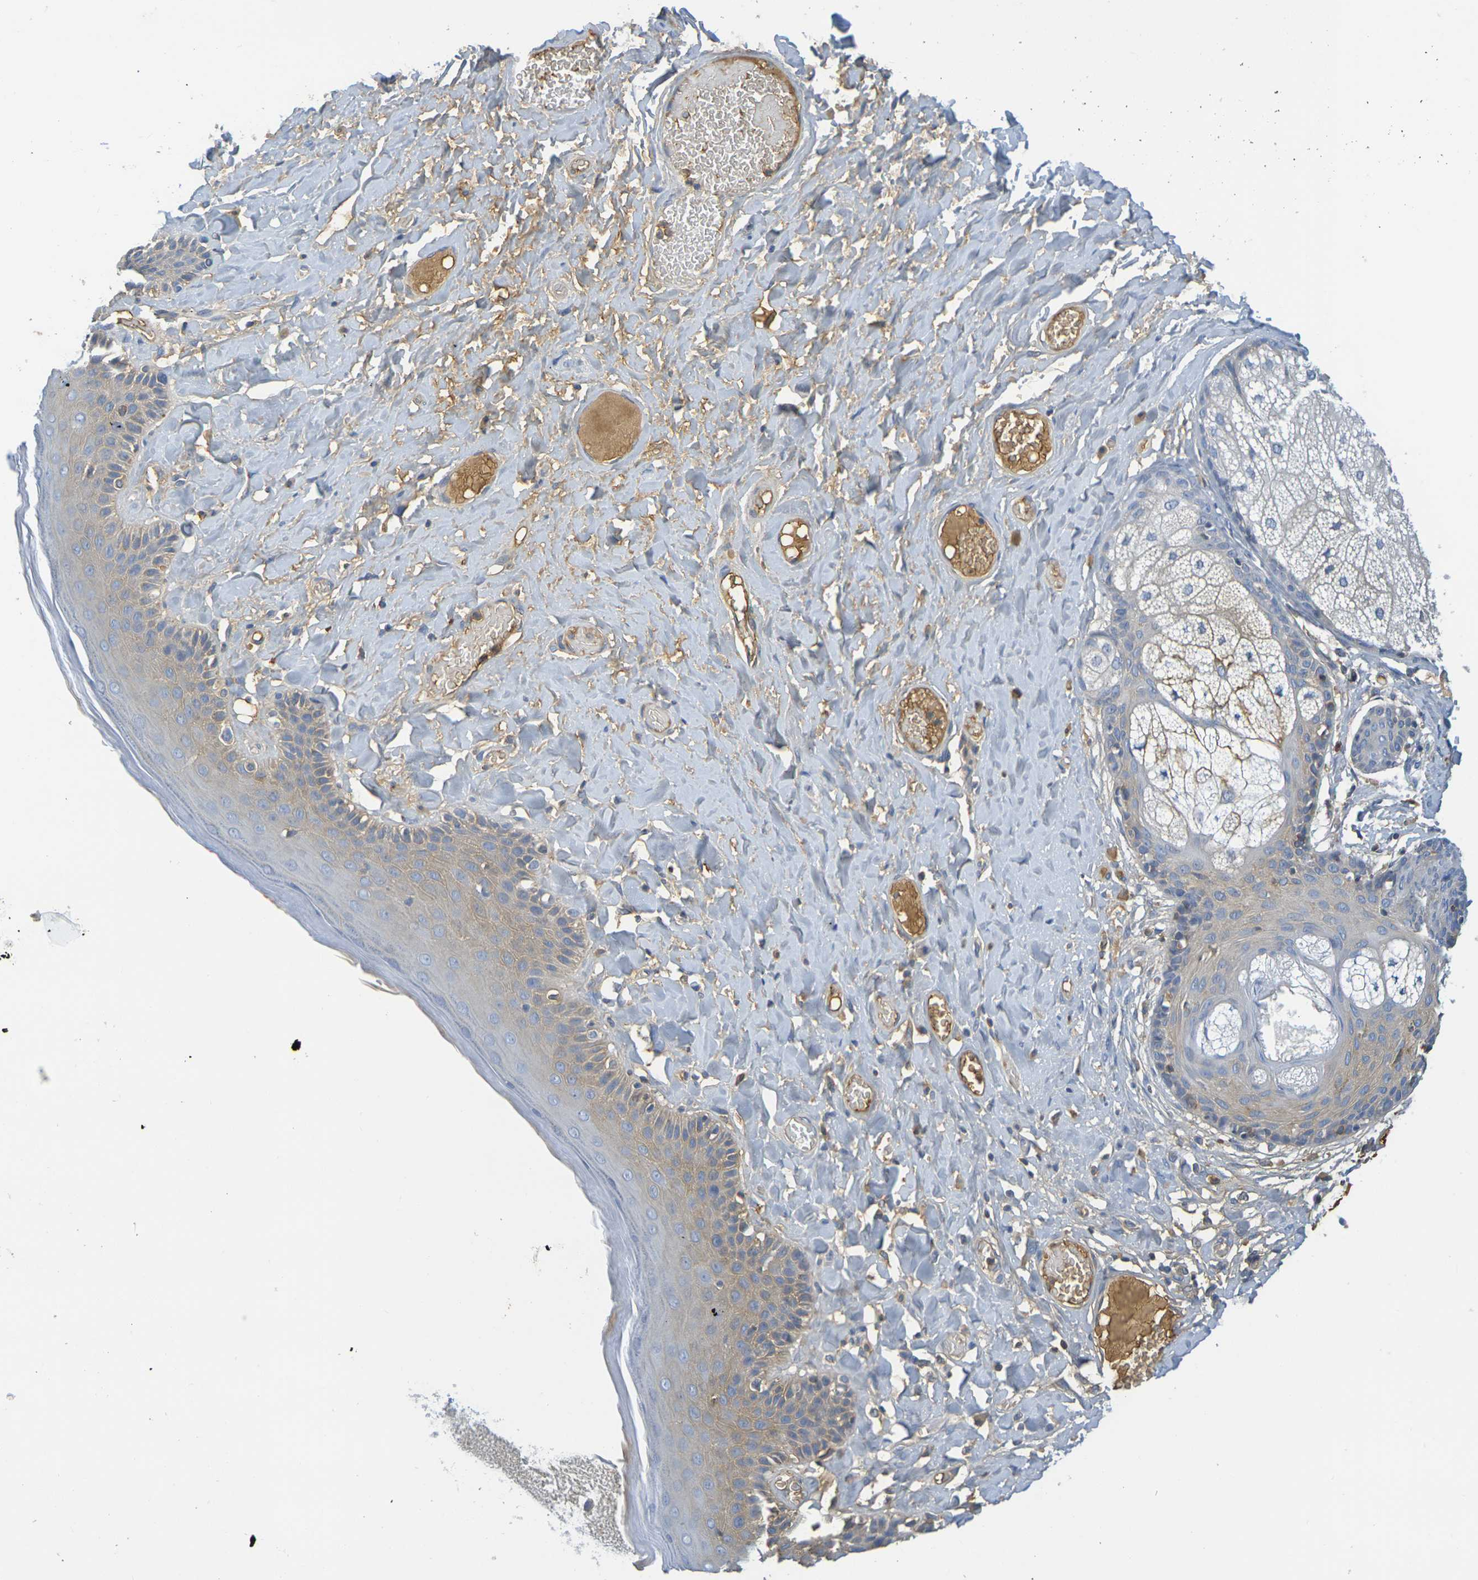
{"staining": {"intensity": "weak", "quantity": "25%-75%", "location": "cytoplasmic/membranous"}, "tissue": "skin", "cell_type": "Epidermal cells", "image_type": "normal", "snomed": [{"axis": "morphology", "description": "Normal tissue, NOS"}, {"axis": "topography", "description": "Anal"}], "caption": "This is an image of immunohistochemistry staining of normal skin, which shows weak staining in the cytoplasmic/membranous of epidermal cells.", "gene": "C1QA", "patient": {"sex": "male", "age": 69}}